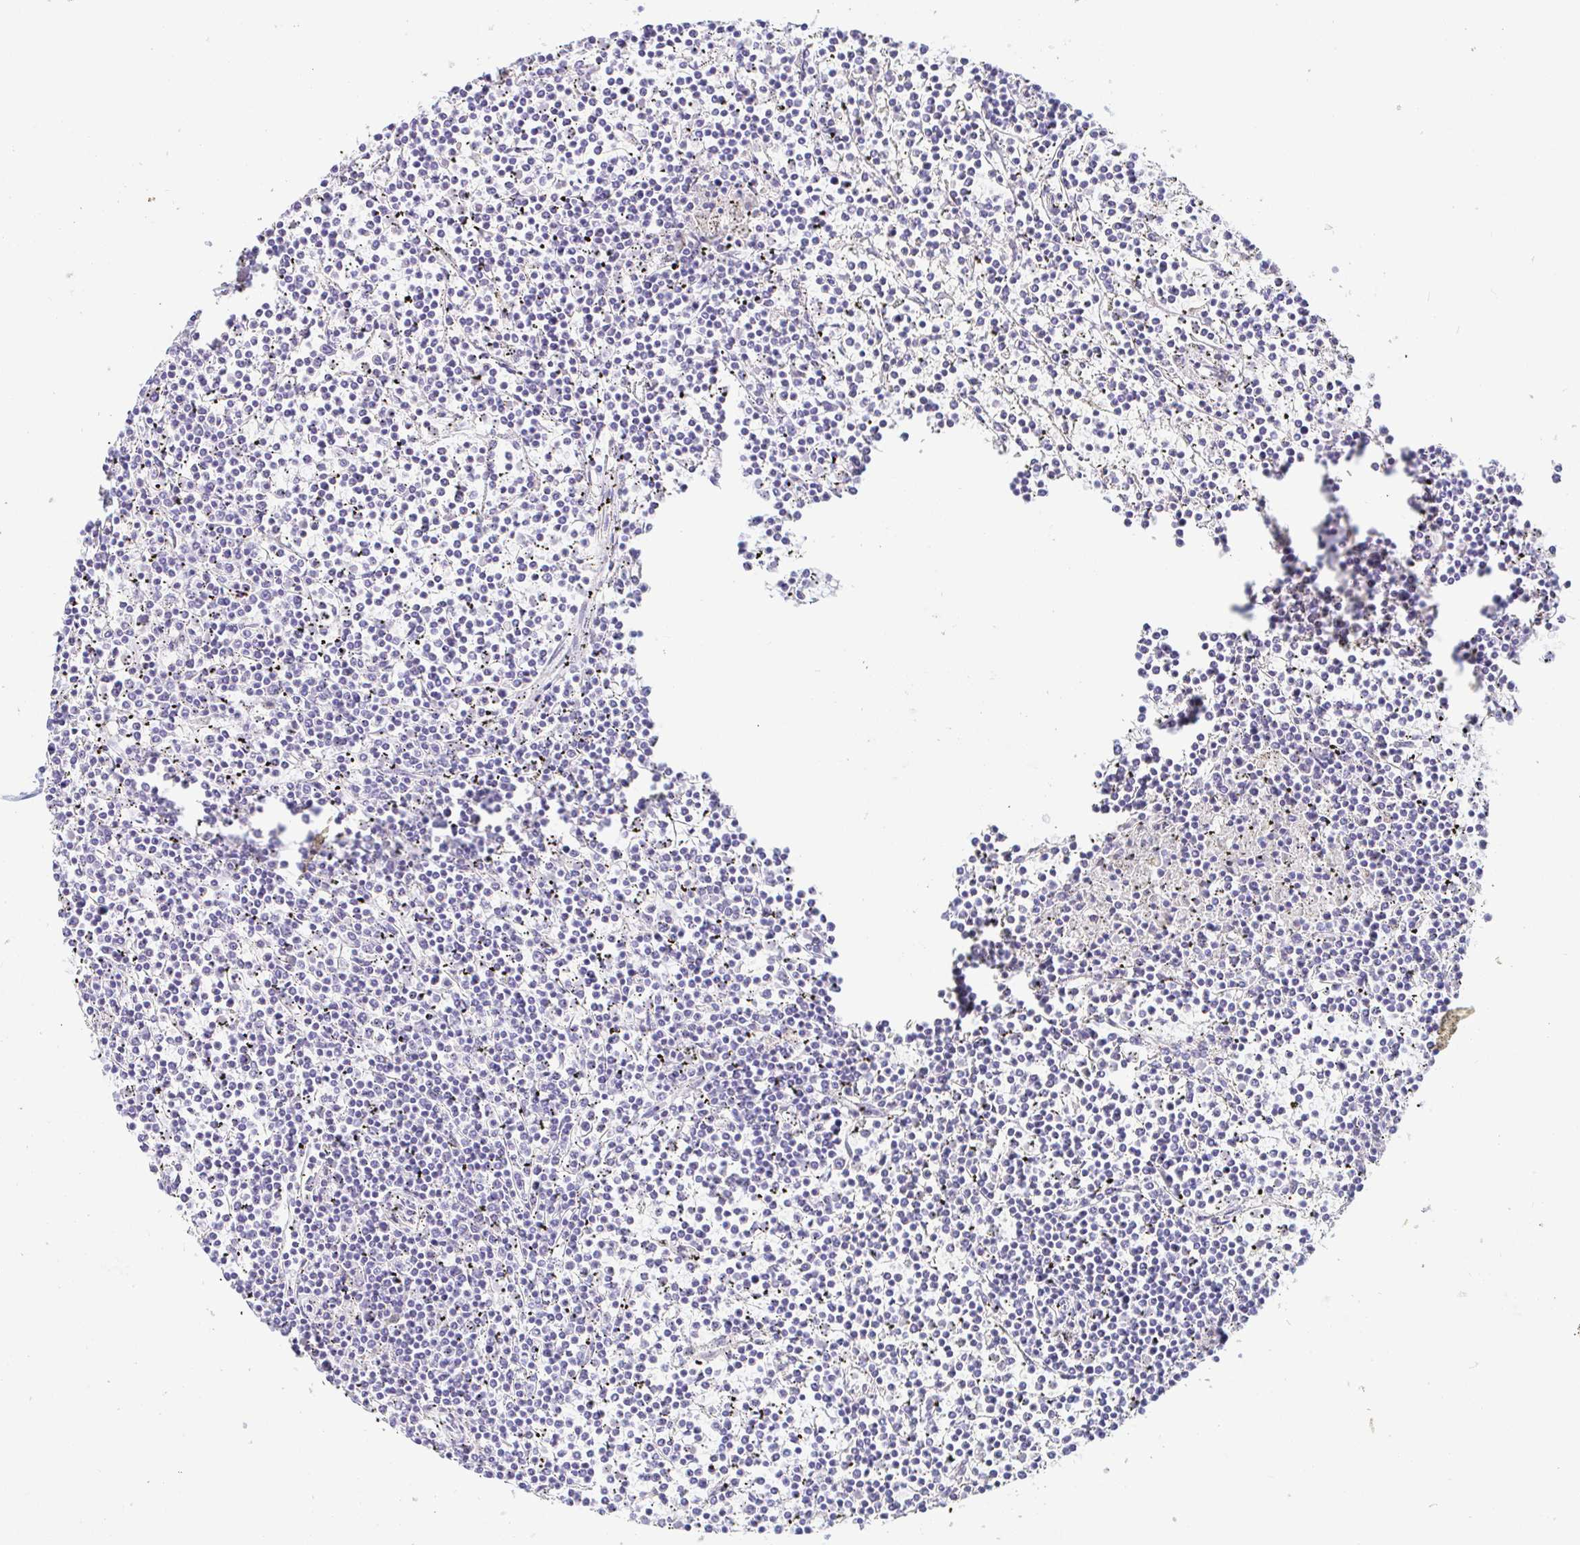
{"staining": {"intensity": "negative", "quantity": "none", "location": "none"}, "tissue": "lymphoma", "cell_type": "Tumor cells", "image_type": "cancer", "snomed": [{"axis": "morphology", "description": "Malignant lymphoma, non-Hodgkin's type, Low grade"}, {"axis": "topography", "description": "Spleen"}], "caption": "Image shows no significant protein positivity in tumor cells of malignant lymphoma, non-Hodgkin's type (low-grade).", "gene": "PINLYP", "patient": {"sex": "female", "age": 19}}